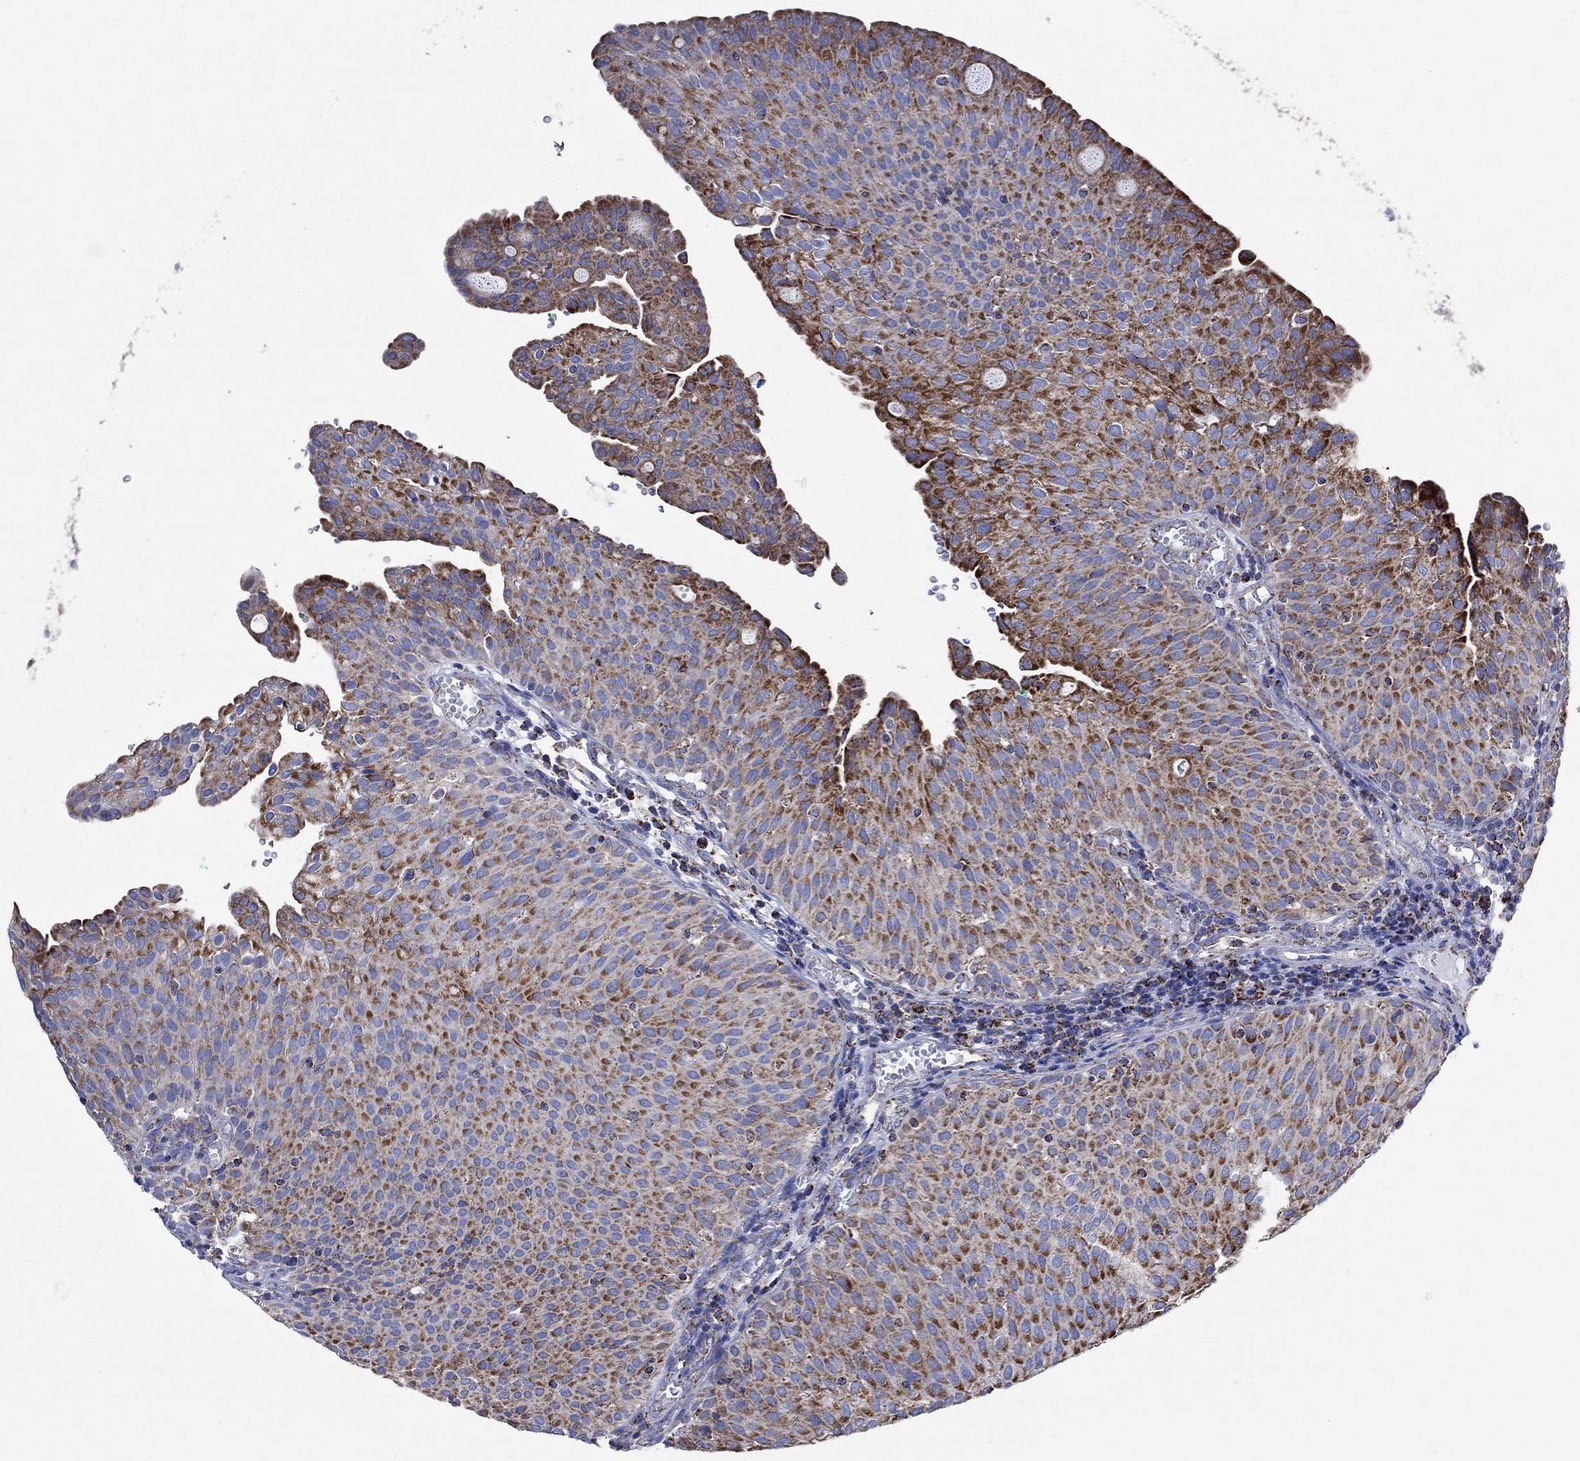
{"staining": {"intensity": "strong", "quantity": "25%-75%", "location": "cytoplasmic/membranous"}, "tissue": "urothelial cancer", "cell_type": "Tumor cells", "image_type": "cancer", "snomed": [{"axis": "morphology", "description": "Urothelial carcinoma, Low grade"}, {"axis": "topography", "description": "Urinary bladder"}], "caption": "DAB immunohistochemical staining of human low-grade urothelial carcinoma reveals strong cytoplasmic/membranous protein expression in approximately 25%-75% of tumor cells.", "gene": "RCE1", "patient": {"sex": "male", "age": 54}}